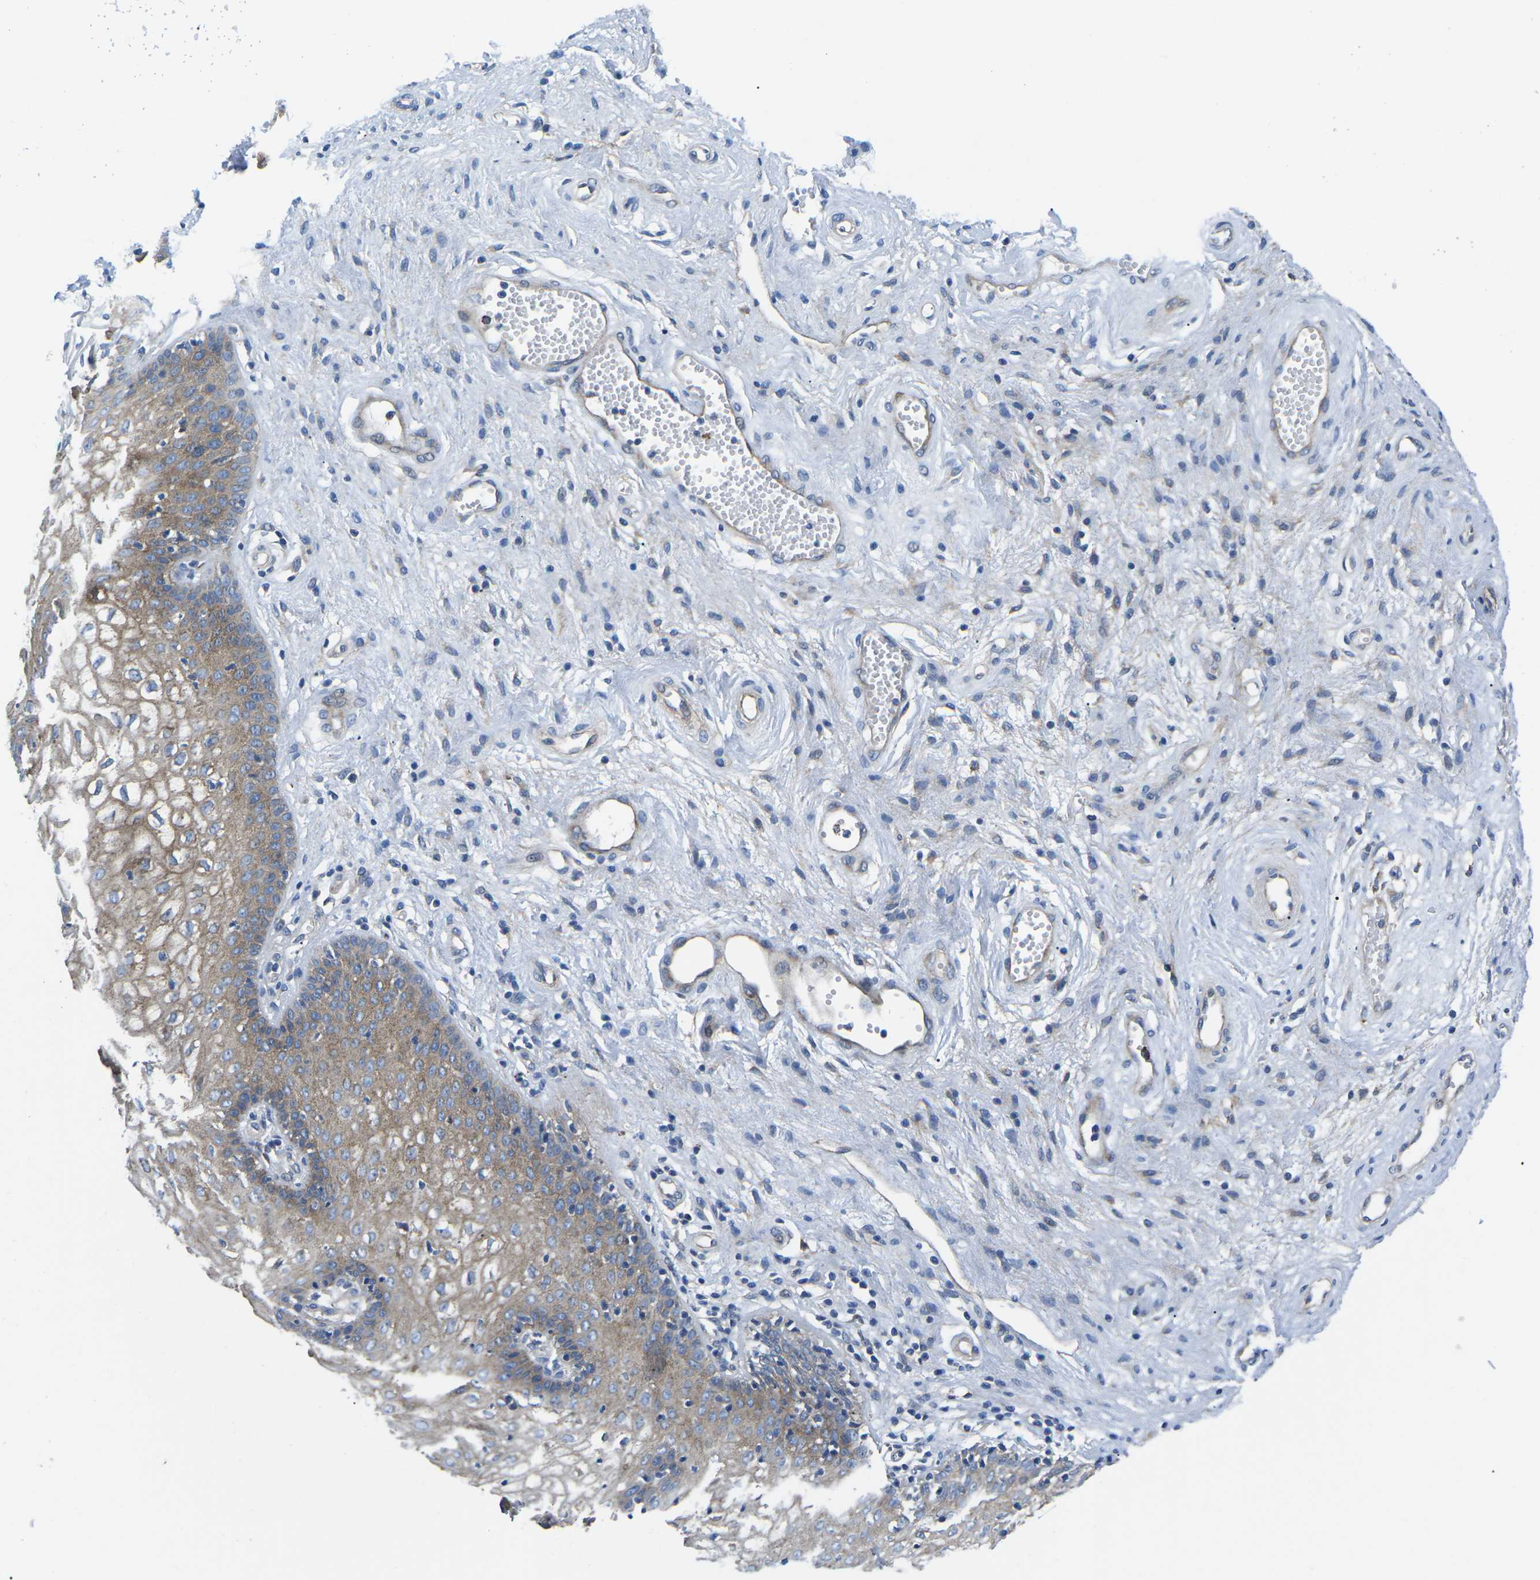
{"staining": {"intensity": "strong", "quantity": "25%-75%", "location": "cytoplasmic/membranous"}, "tissue": "vagina", "cell_type": "Squamous epithelial cells", "image_type": "normal", "snomed": [{"axis": "morphology", "description": "Normal tissue, NOS"}, {"axis": "topography", "description": "Vagina"}], "caption": "Protein positivity by IHC displays strong cytoplasmic/membranous positivity in approximately 25%-75% of squamous epithelial cells in unremarkable vagina. The staining was performed using DAB to visualize the protein expression in brown, while the nuclei were stained in blue with hematoxylin (Magnification: 20x).", "gene": "DLG1", "patient": {"sex": "female", "age": 34}}